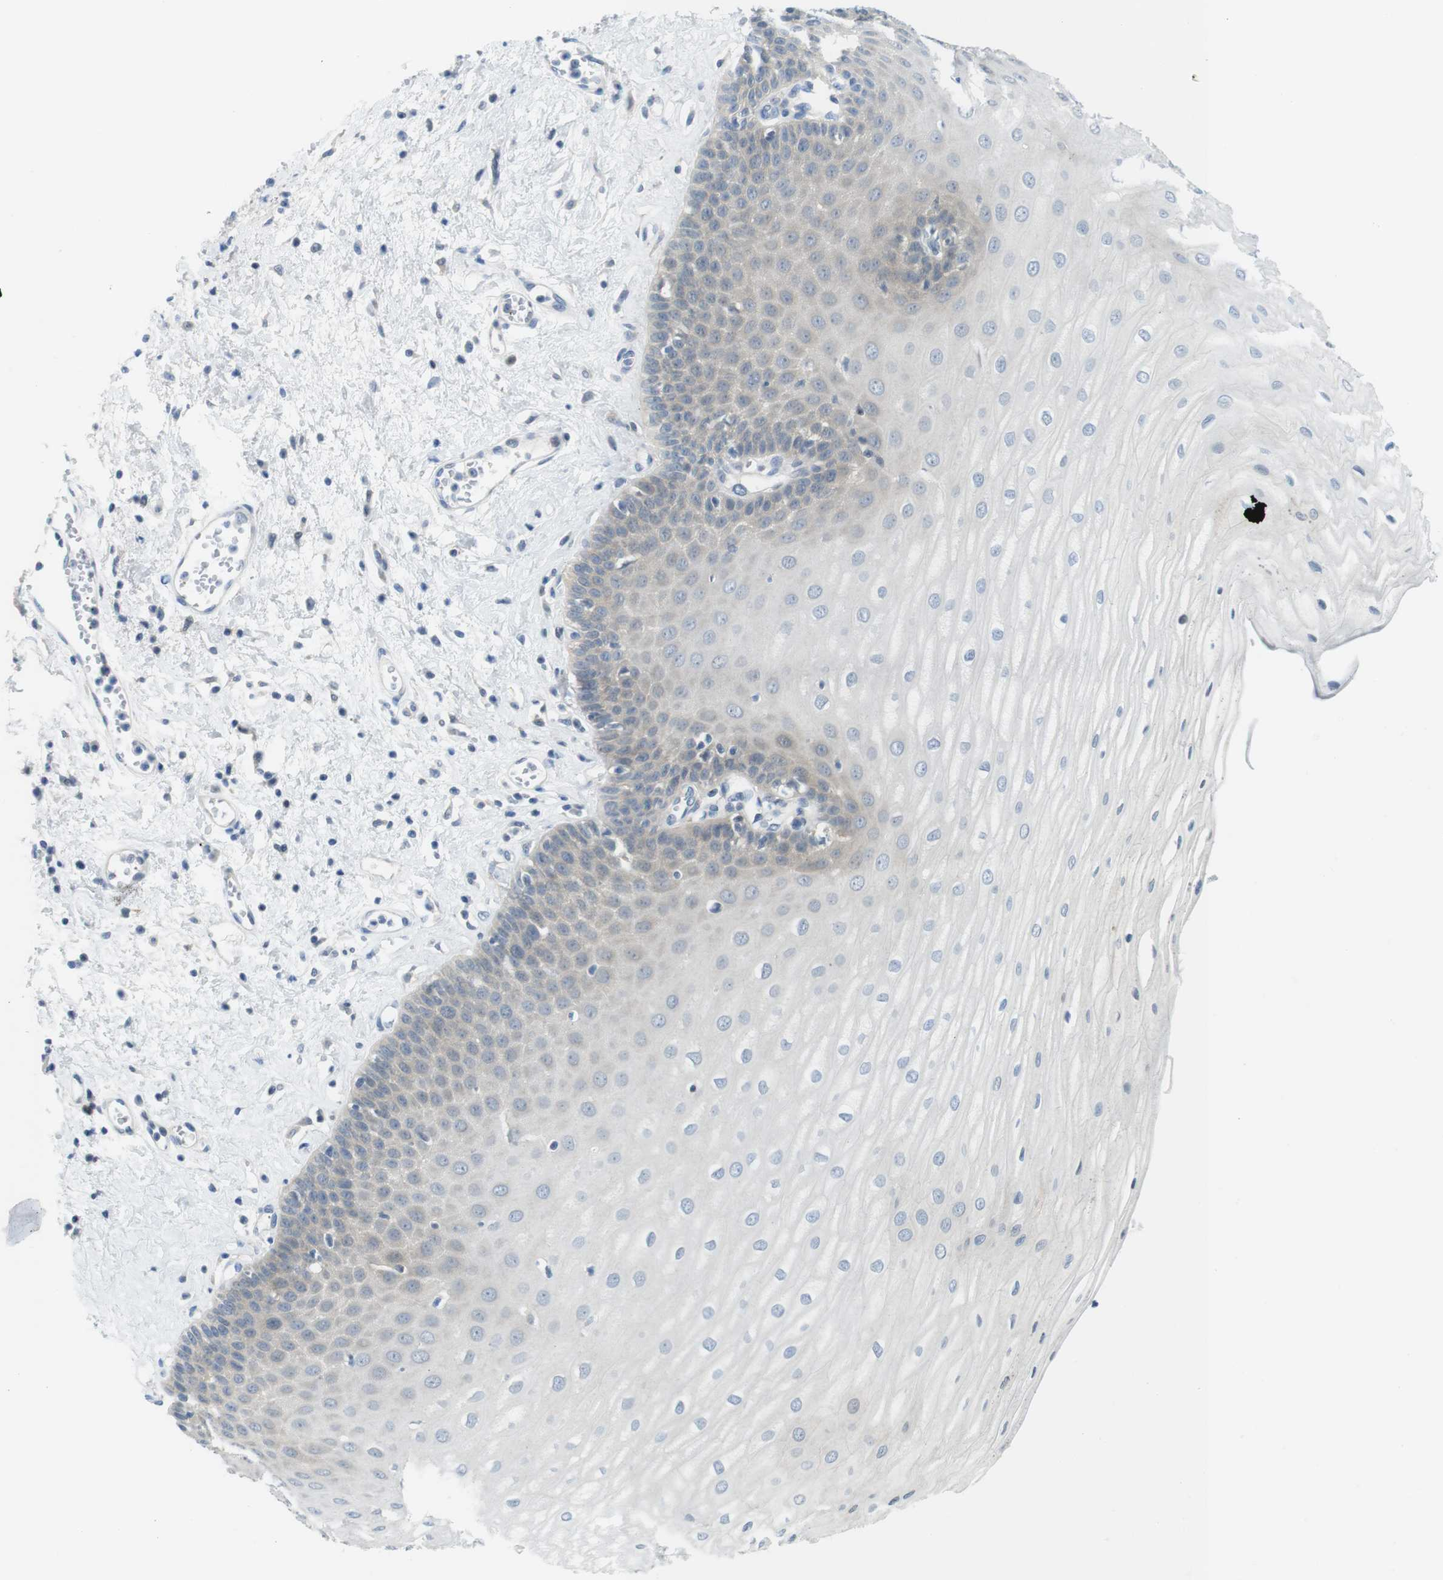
{"staining": {"intensity": "weak", "quantity": "25%-75%", "location": "cytoplasmic/membranous"}, "tissue": "esophagus", "cell_type": "Squamous epithelial cells", "image_type": "normal", "snomed": [{"axis": "morphology", "description": "Normal tissue, NOS"}, {"axis": "morphology", "description": "Squamous cell carcinoma, NOS"}, {"axis": "topography", "description": "Esophagus"}], "caption": "A brown stain labels weak cytoplasmic/membranous positivity of a protein in squamous epithelial cells of benign human esophagus.", "gene": "CASP2", "patient": {"sex": "male", "age": 65}}